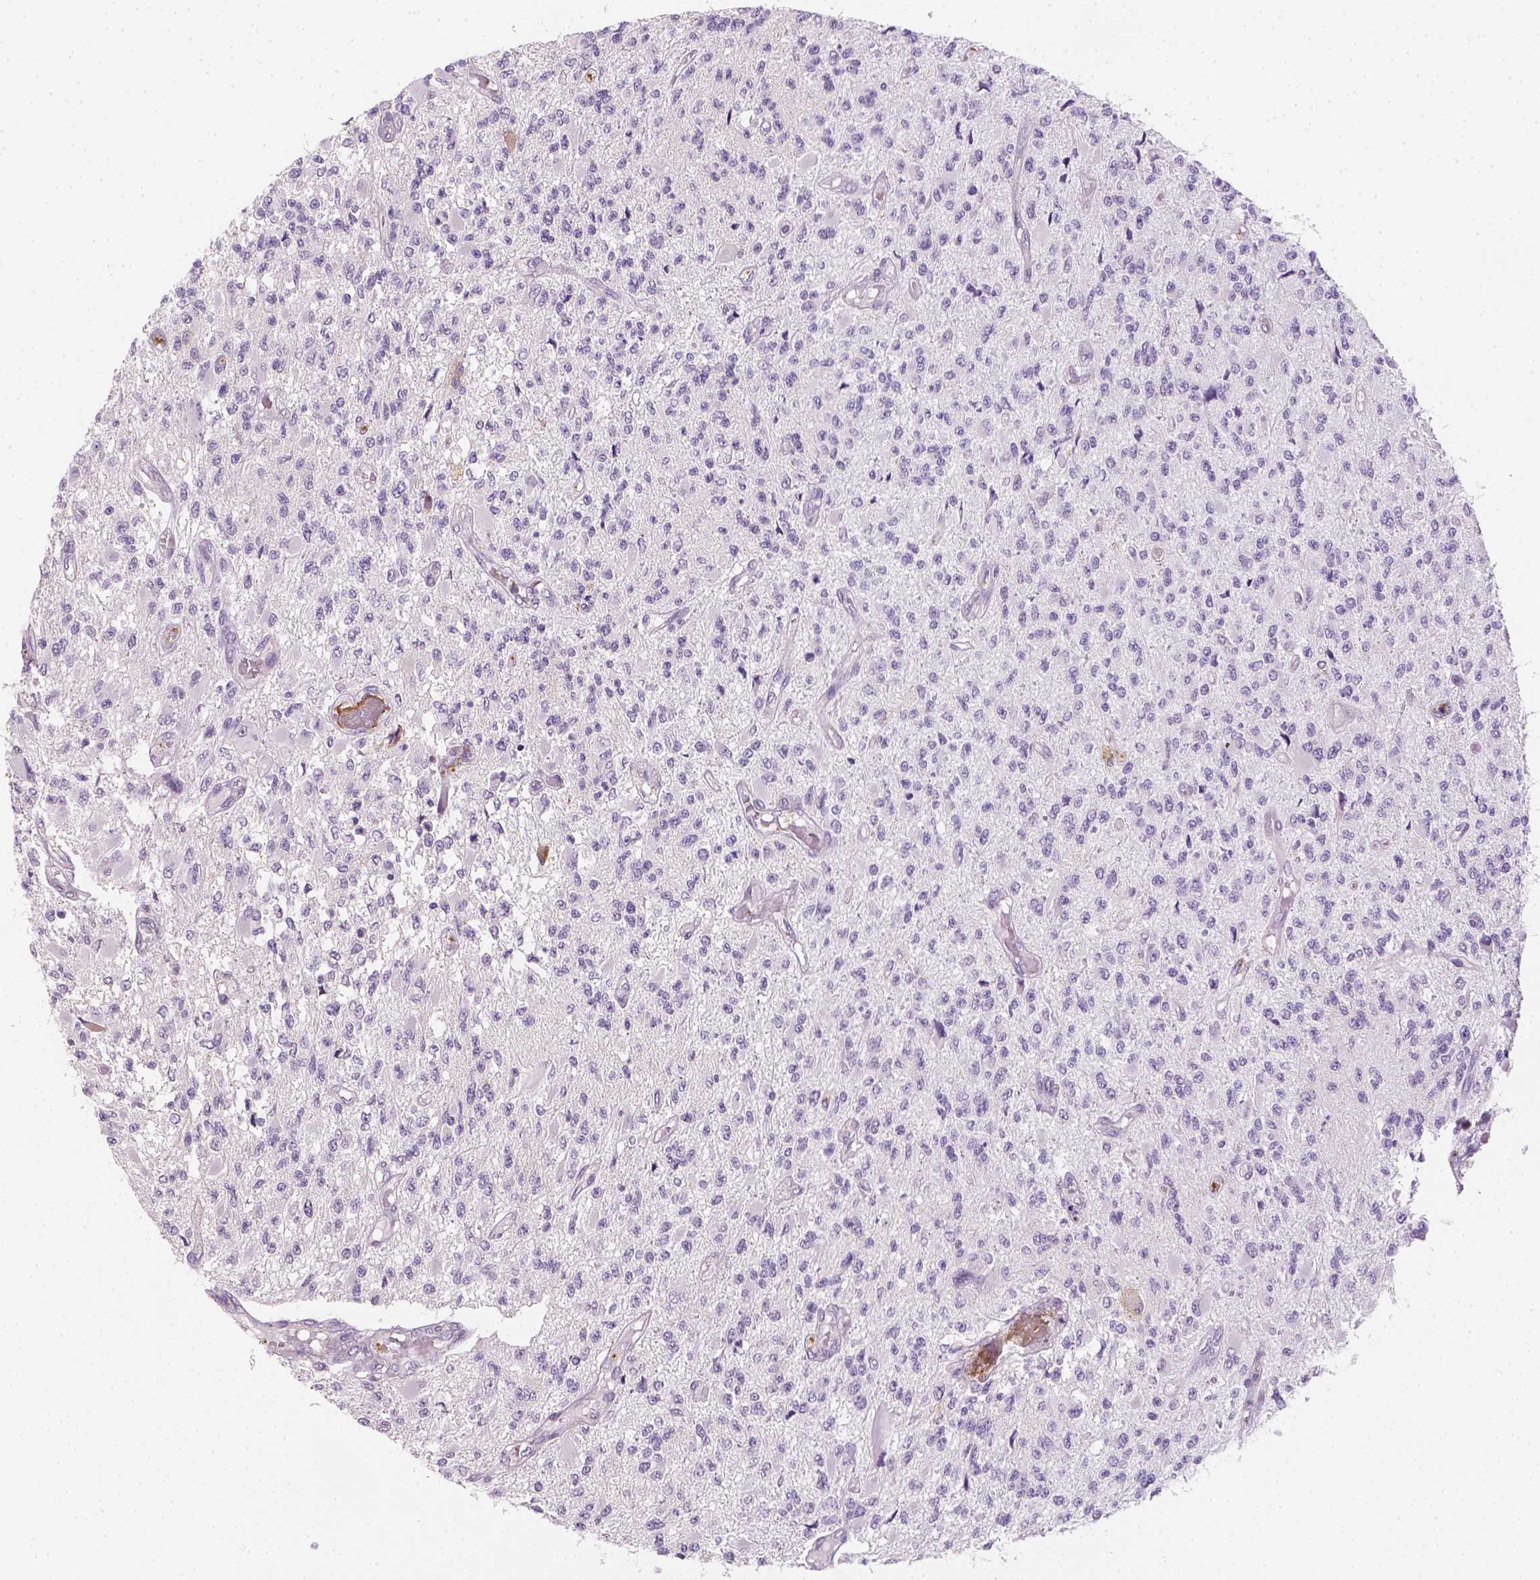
{"staining": {"intensity": "negative", "quantity": "none", "location": "none"}, "tissue": "glioma", "cell_type": "Tumor cells", "image_type": "cancer", "snomed": [{"axis": "morphology", "description": "Glioma, malignant, High grade"}, {"axis": "topography", "description": "Brain"}], "caption": "DAB (3,3'-diaminobenzidine) immunohistochemical staining of human glioma reveals no significant staining in tumor cells.", "gene": "FAM163B", "patient": {"sex": "female", "age": 63}}